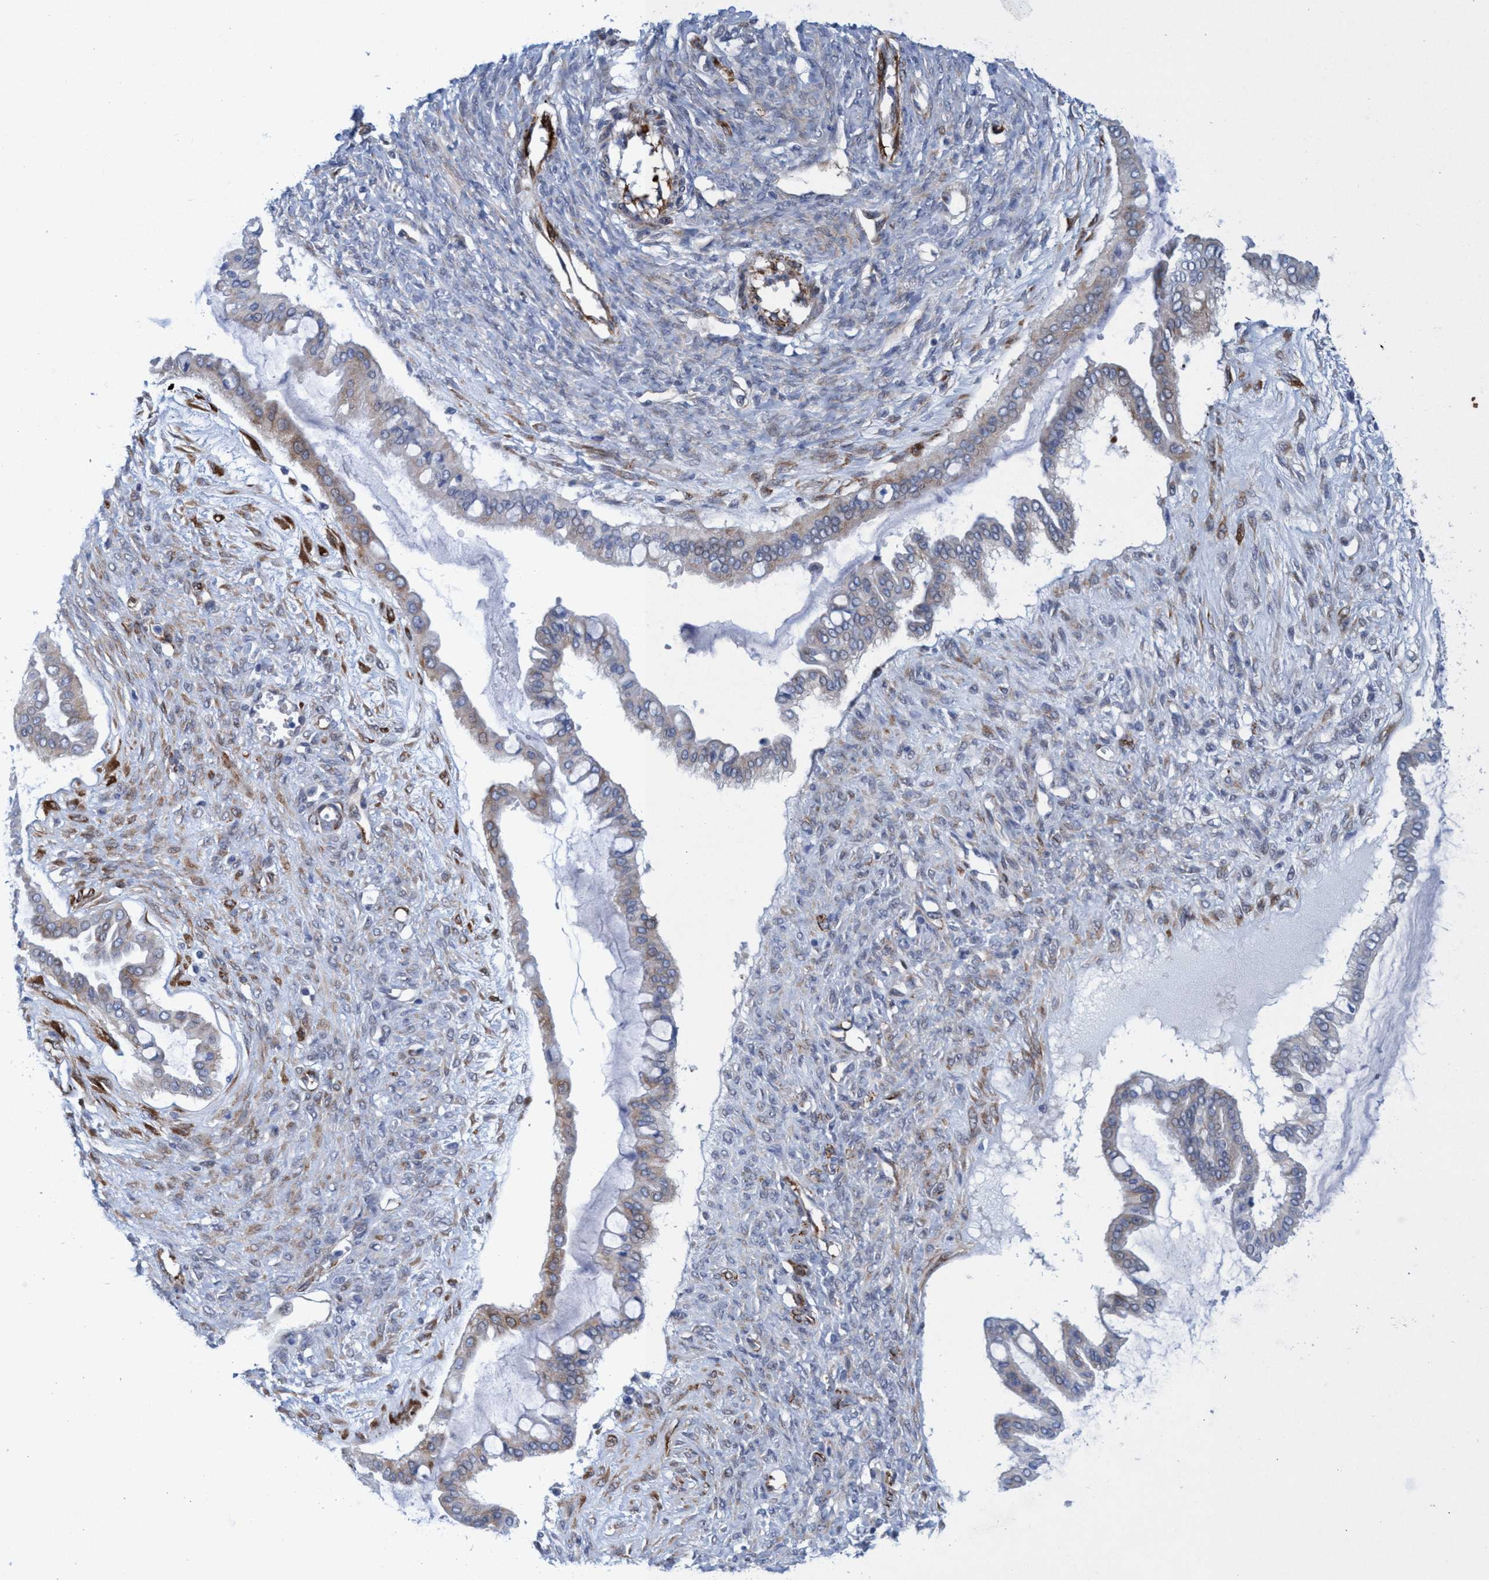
{"staining": {"intensity": "weak", "quantity": "<25%", "location": "cytoplasmic/membranous"}, "tissue": "ovarian cancer", "cell_type": "Tumor cells", "image_type": "cancer", "snomed": [{"axis": "morphology", "description": "Cystadenocarcinoma, mucinous, NOS"}, {"axis": "topography", "description": "Ovary"}], "caption": "Immunohistochemistry of human mucinous cystadenocarcinoma (ovarian) displays no expression in tumor cells. The staining was performed using DAB (3,3'-diaminobenzidine) to visualize the protein expression in brown, while the nuclei were stained in blue with hematoxylin (Magnification: 20x).", "gene": "SLC43A2", "patient": {"sex": "female", "age": 73}}